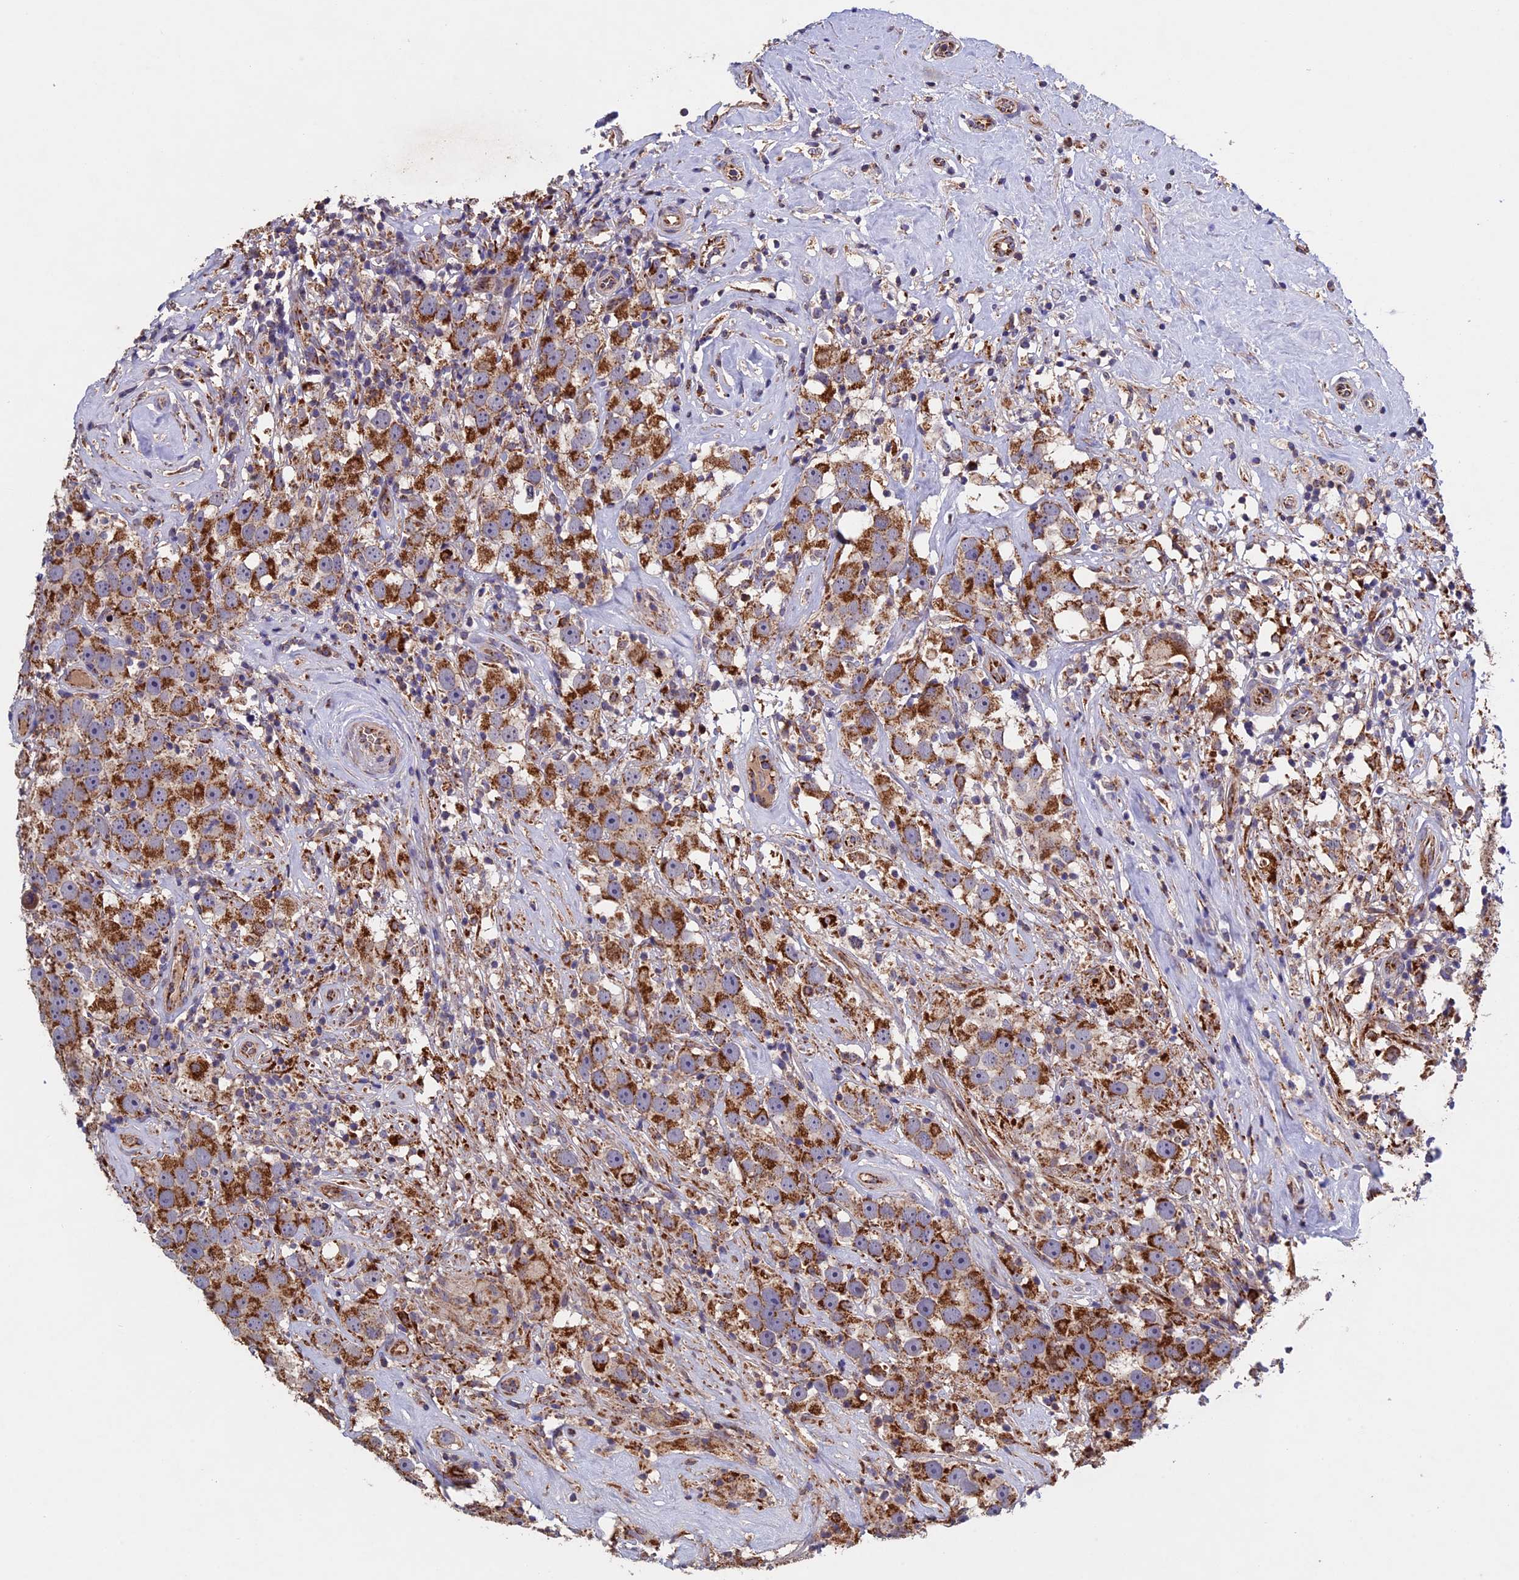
{"staining": {"intensity": "moderate", "quantity": ">75%", "location": "cytoplasmic/membranous"}, "tissue": "testis cancer", "cell_type": "Tumor cells", "image_type": "cancer", "snomed": [{"axis": "morphology", "description": "Seminoma, NOS"}, {"axis": "topography", "description": "Testis"}], "caption": "There is medium levels of moderate cytoplasmic/membranous staining in tumor cells of testis seminoma, as demonstrated by immunohistochemical staining (brown color).", "gene": "RNF17", "patient": {"sex": "male", "age": 49}}